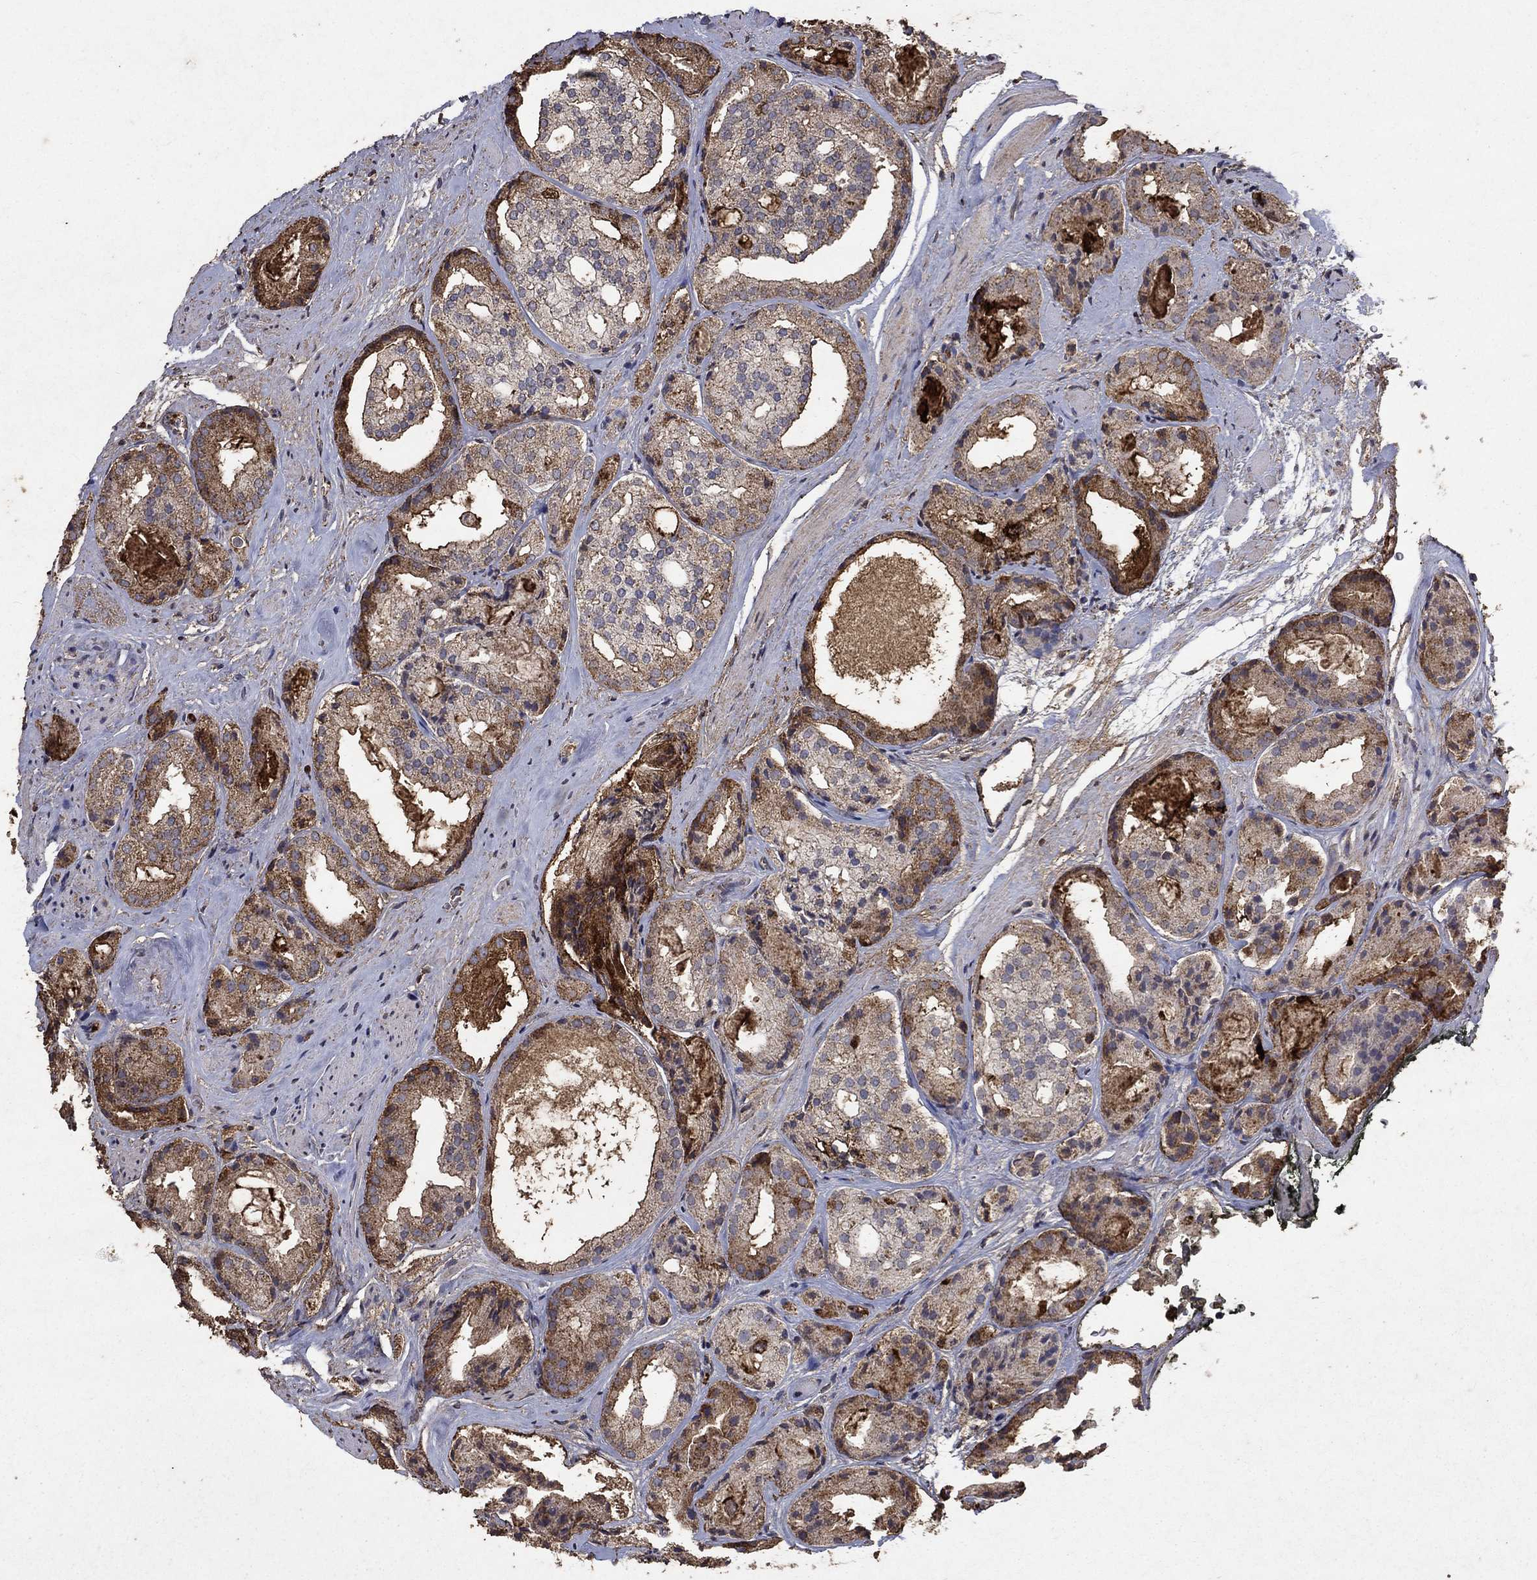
{"staining": {"intensity": "strong", "quantity": "<25%", "location": "cytoplasmic/membranous,nuclear"}, "tissue": "prostate cancer", "cell_type": "Tumor cells", "image_type": "cancer", "snomed": [{"axis": "morphology", "description": "Adenocarcinoma, Low grade"}, {"axis": "topography", "description": "Prostate"}], "caption": "About <25% of tumor cells in human low-grade adenocarcinoma (prostate) reveal strong cytoplasmic/membranous and nuclear protein staining as visualized by brown immunohistochemical staining.", "gene": "CD24", "patient": {"sex": "male", "age": 69}}